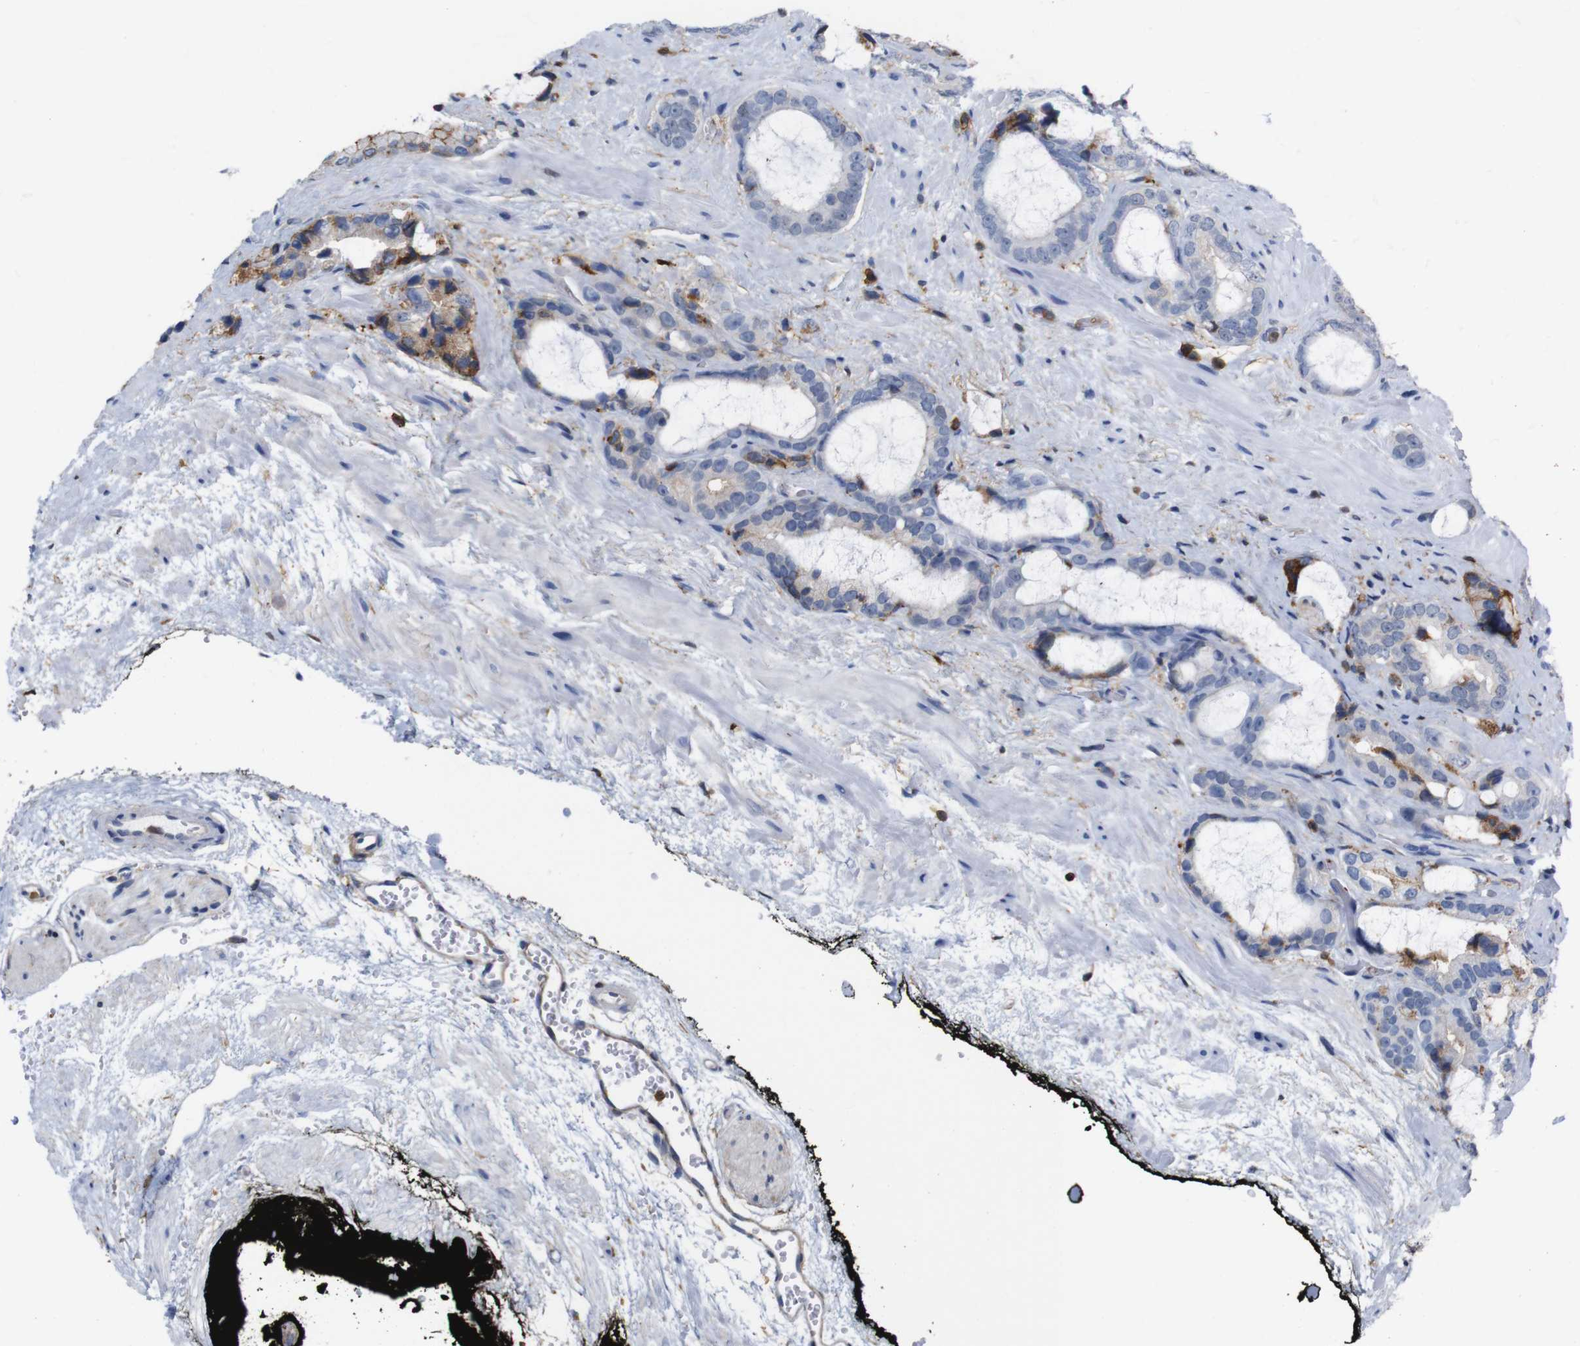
{"staining": {"intensity": "negative", "quantity": "none", "location": "none"}, "tissue": "prostate cancer", "cell_type": "Tumor cells", "image_type": "cancer", "snomed": [{"axis": "morphology", "description": "Adenocarcinoma, Low grade"}, {"axis": "topography", "description": "Prostate"}], "caption": "Protein analysis of prostate cancer (low-grade adenocarcinoma) shows no significant positivity in tumor cells.", "gene": "ANXA1", "patient": {"sex": "male", "age": 60}}